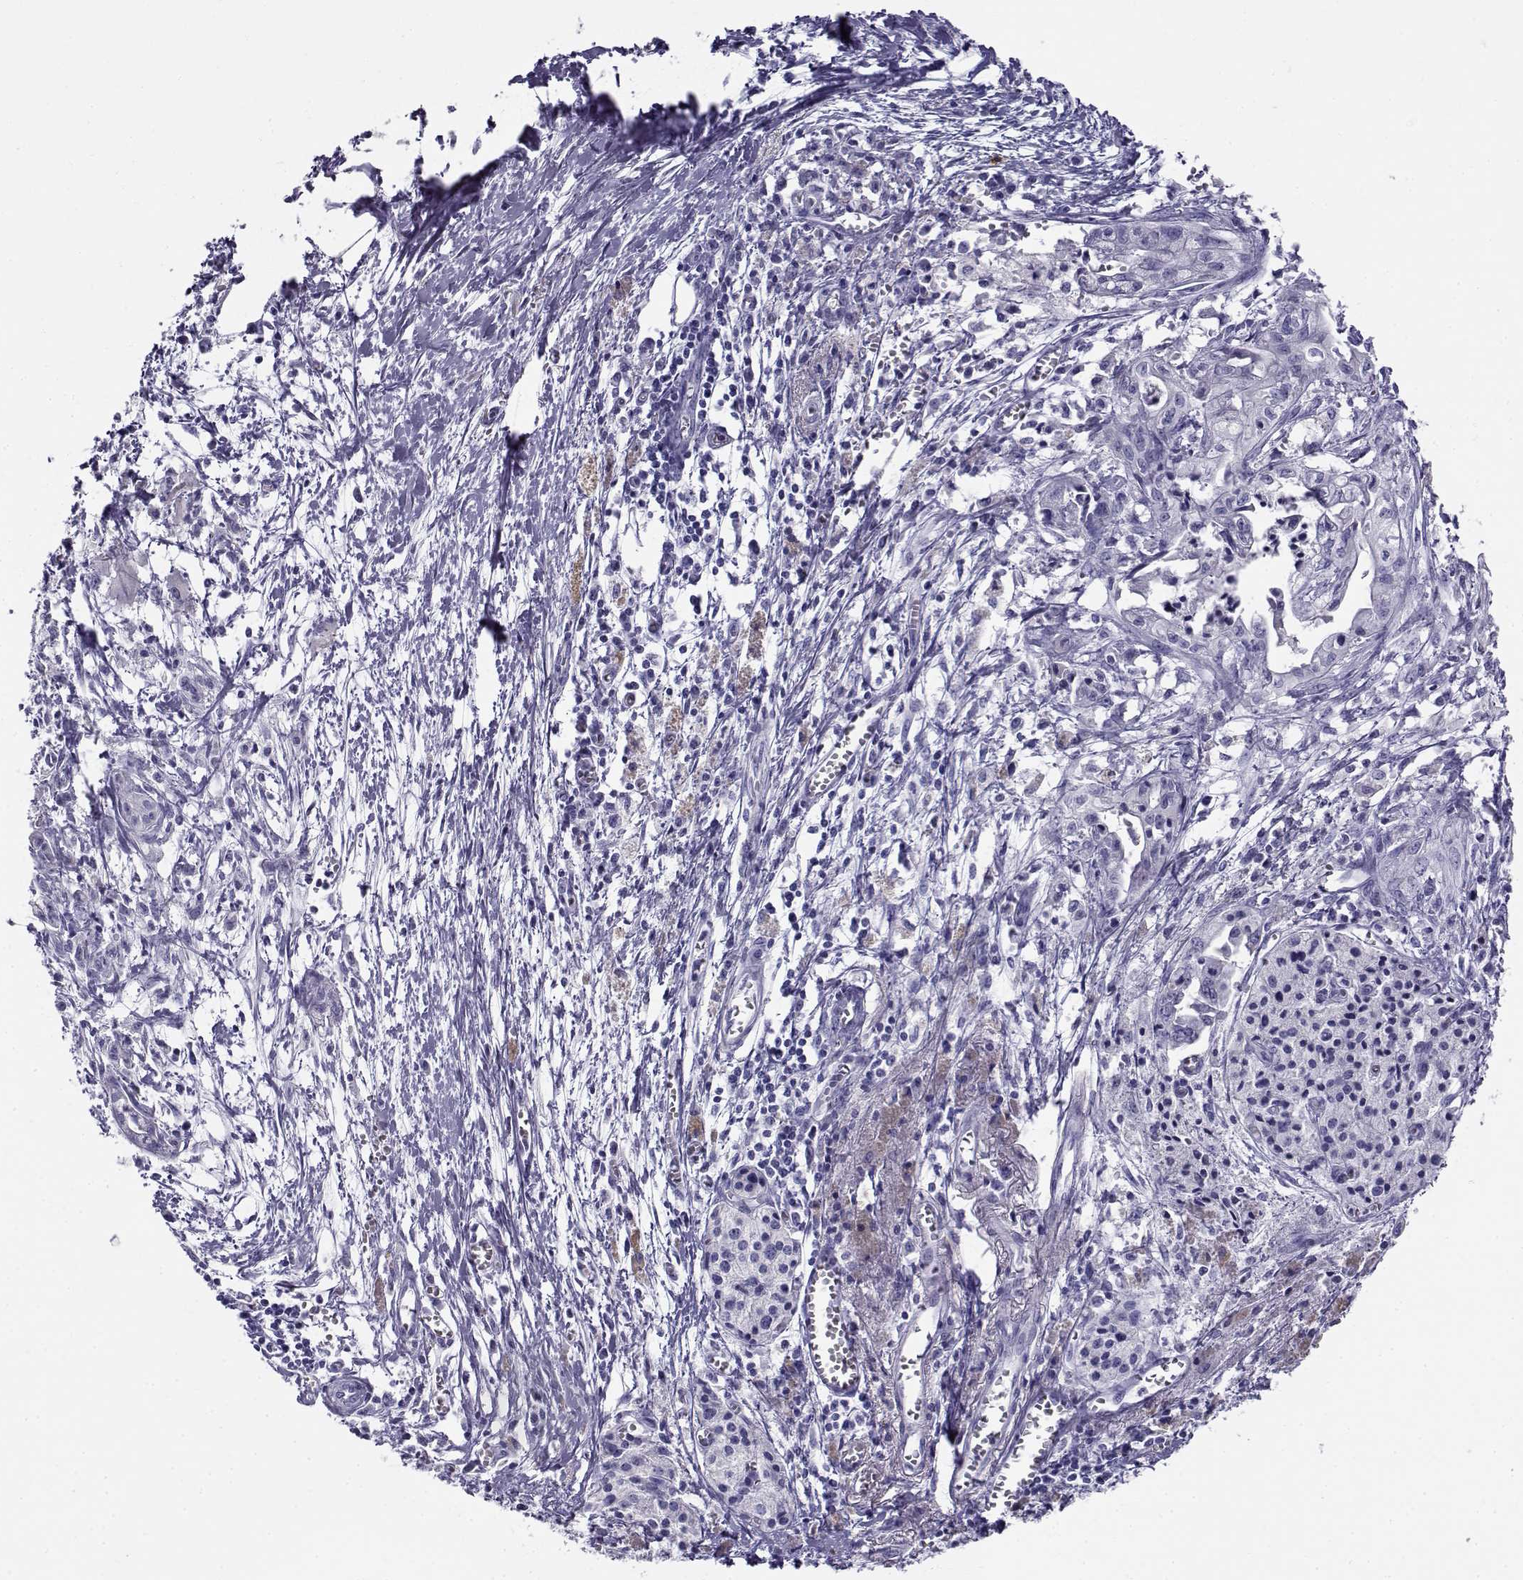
{"staining": {"intensity": "negative", "quantity": "none", "location": "none"}, "tissue": "pancreatic cancer", "cell_type": "Tumor cells", "image_type": "cancer", "snomed": [{"axis": "morphology", "description": "Adenocarcinoma, NOS"}, {"axis": "topography", "description": "Pancreas"}], "caption": "Tumor cells show no significant staining in adenocarcinoma (pancreatic).", "gene": "CABS1", "patient": {"sex": "female", "age": 61}}